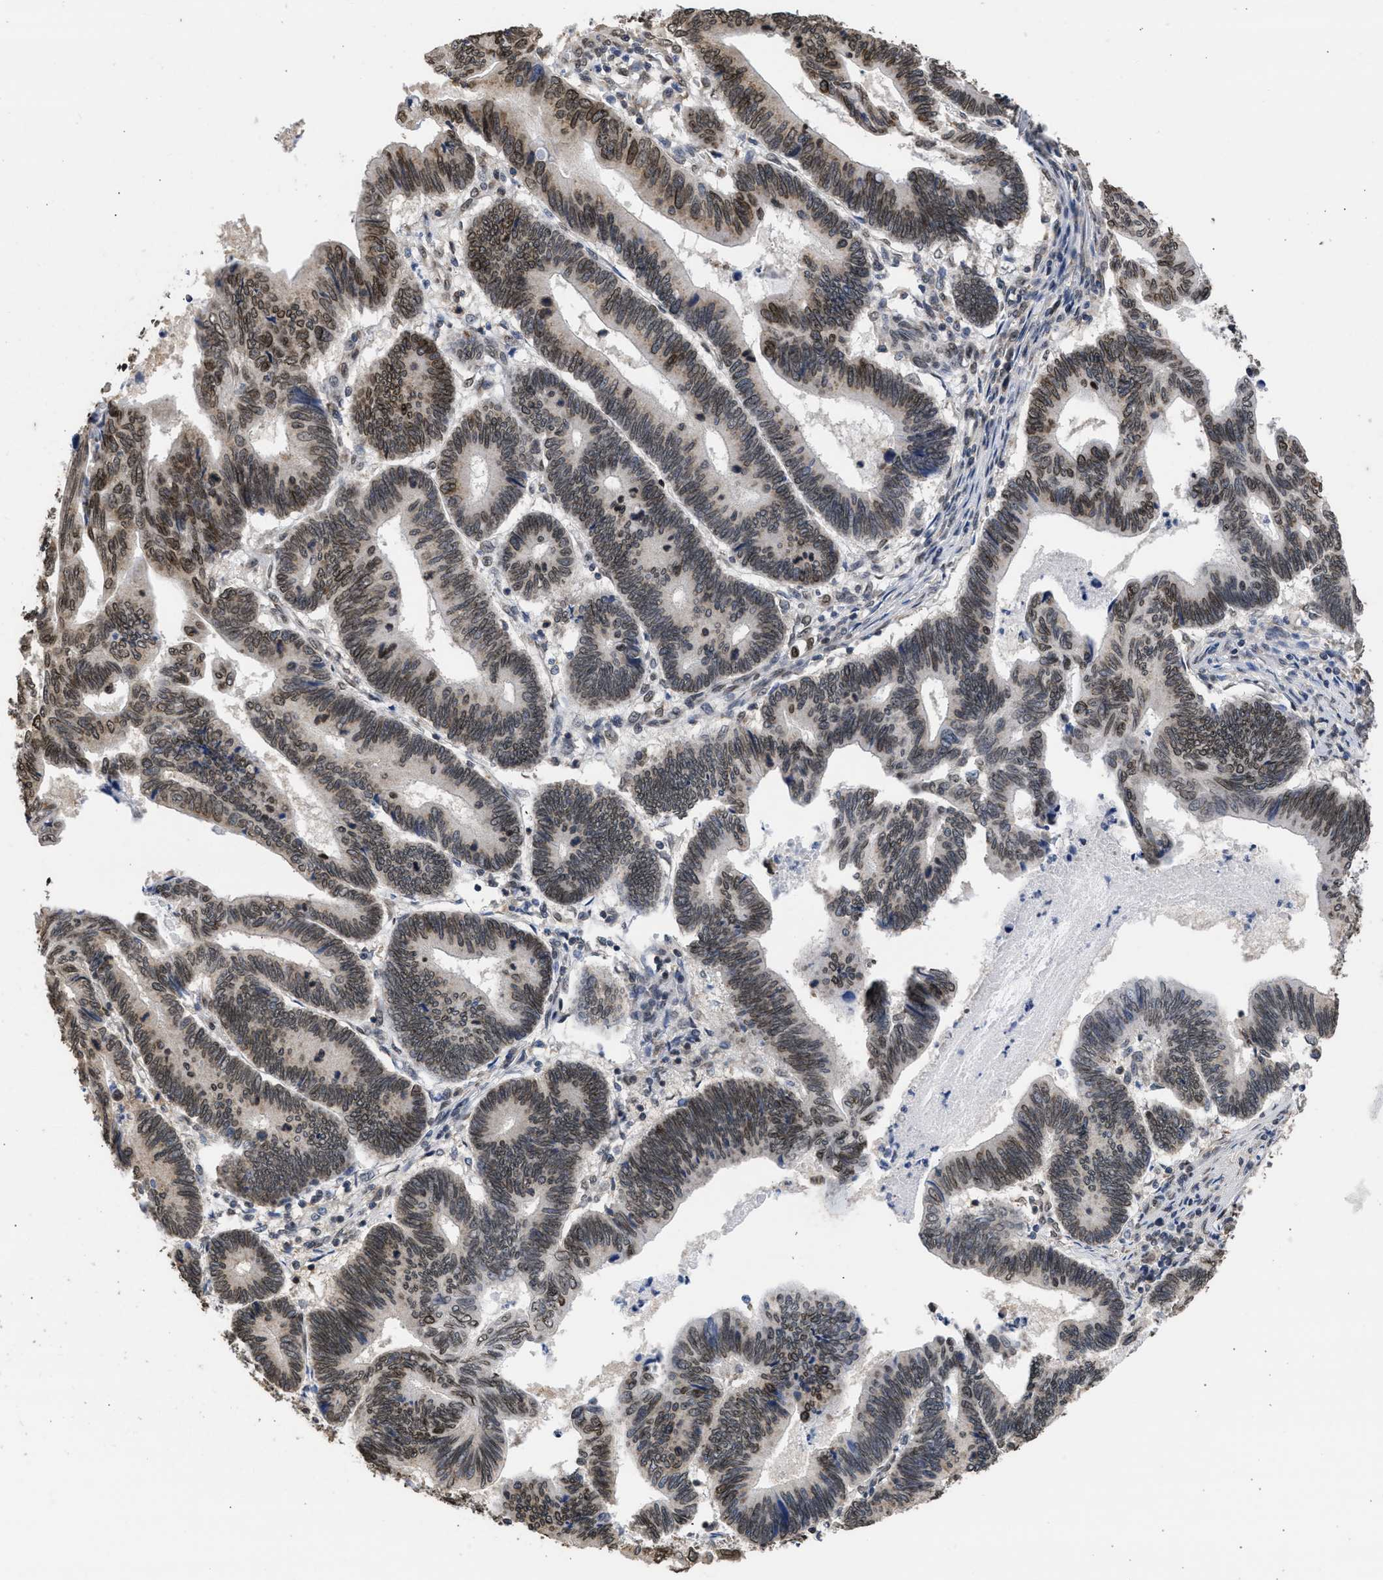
{"staining": {"intensity": "moderate", "quantity": "<25%", "location": "cytoplasmic/membranous,nuclear"}, "tissue": "pancreatic cancer", "cell_type": "Tumor cells", "image_type": "cancer", "snomed": [{"axis": "morphology", "description": "Adenocarcinoma, NOS"}, {"axis": "topography", "description": "Pancreas"}], "caption": "Brown immunohistochemical staining in adenocarcinoma (pancreatic) displays moderate cytoplasmic/membranous and nuclear staining in approximately <25% of tumor cells. Ihc stains the protein in brown and the nuclei are stained blue.", "gene": "NUP35", "patient": {"sex": "female", "age": 70}}